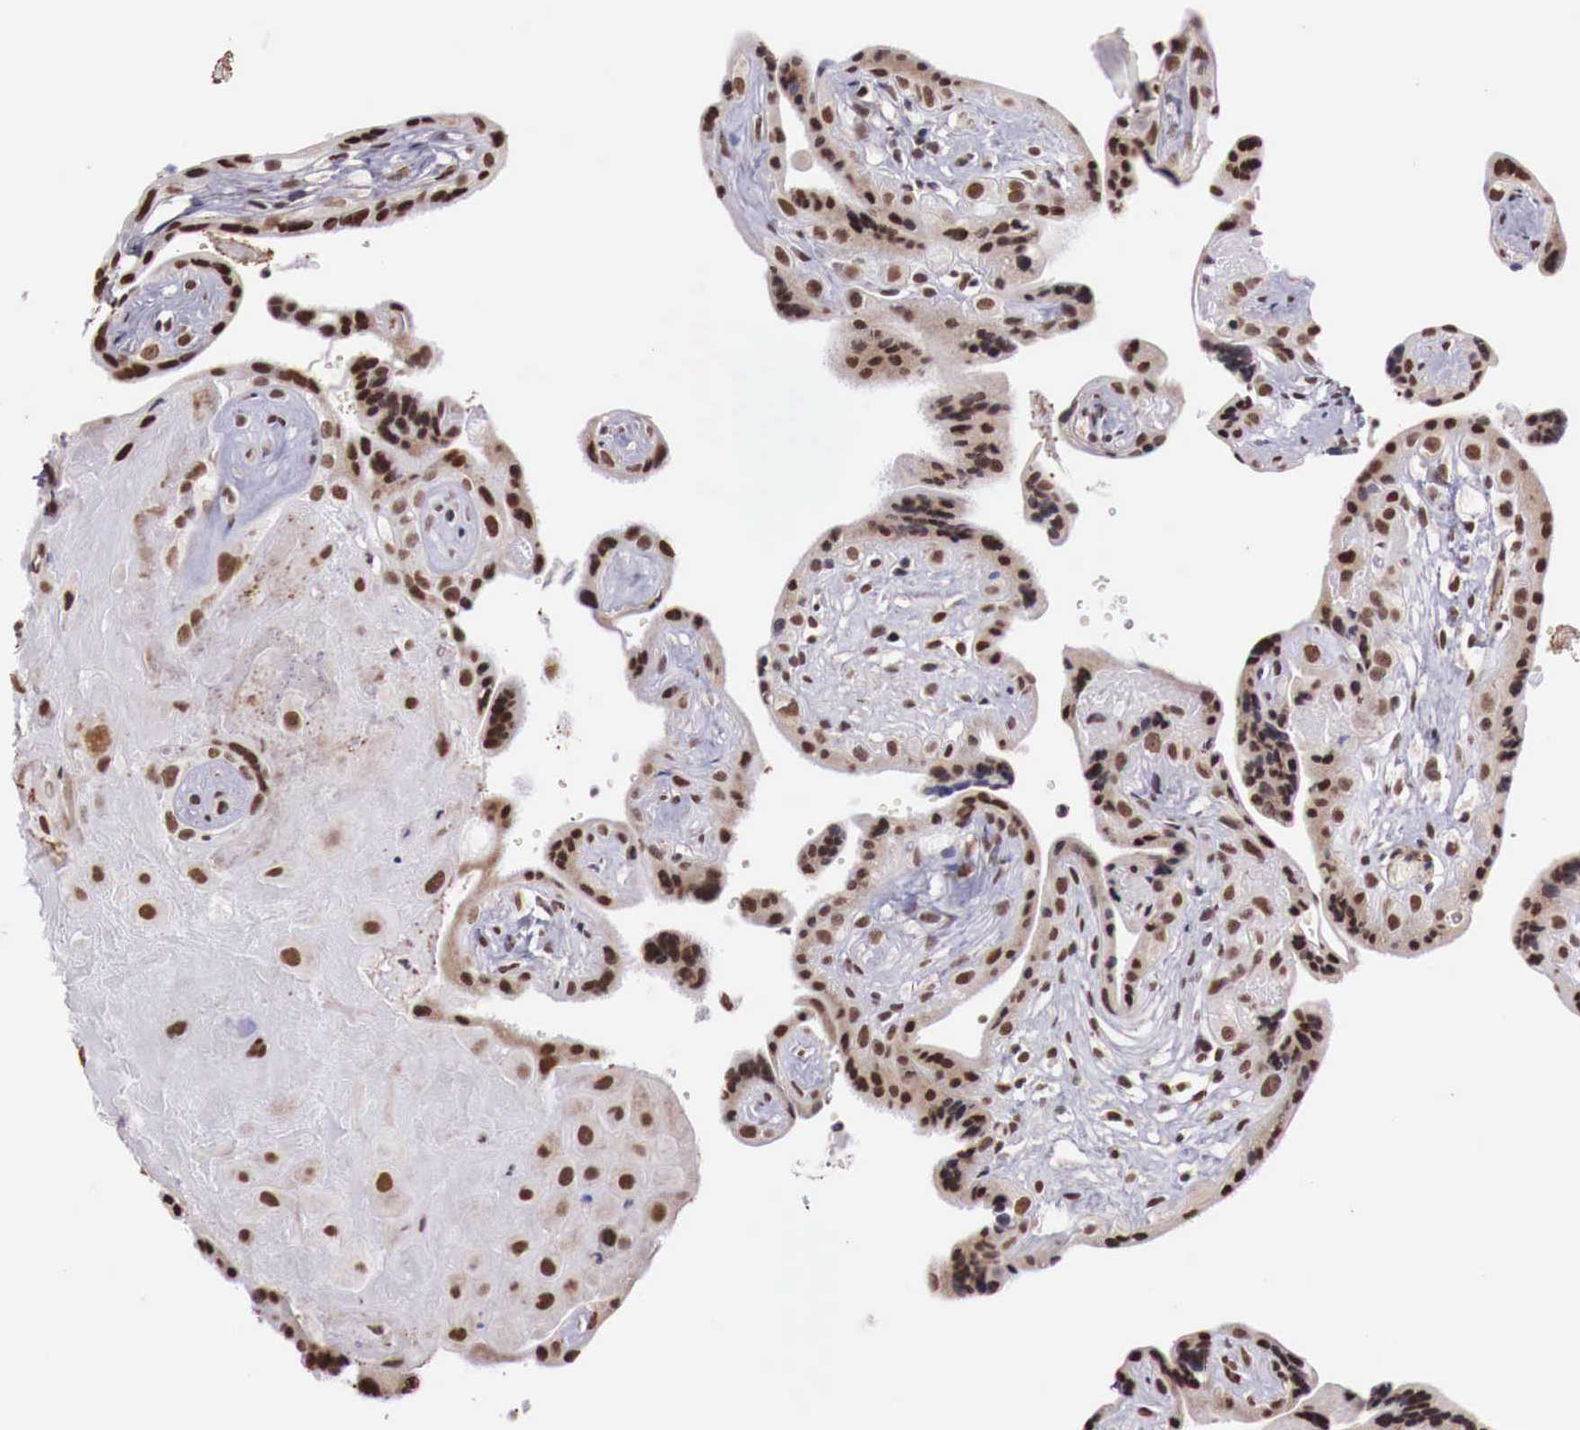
{"staining": {"intensity": "strong", "quantity": ">75%", "location": "nuclear"}, "tissue": "placenta", "cell_type": "Decidual cells", "image_type": "normal", "snomed": [{"axis": "morphology", "description": "Normal tissue, NOS"}, {"axis": "topography", "description": "Placenta"}], "caption": "Unremarkable placenta demonstrates strong nuclear staining in about >75% of decidual cells, visualized by immunohistochemistry.", "gene": "FOXP2", "patient": {"sex": "female", "age": 24}}